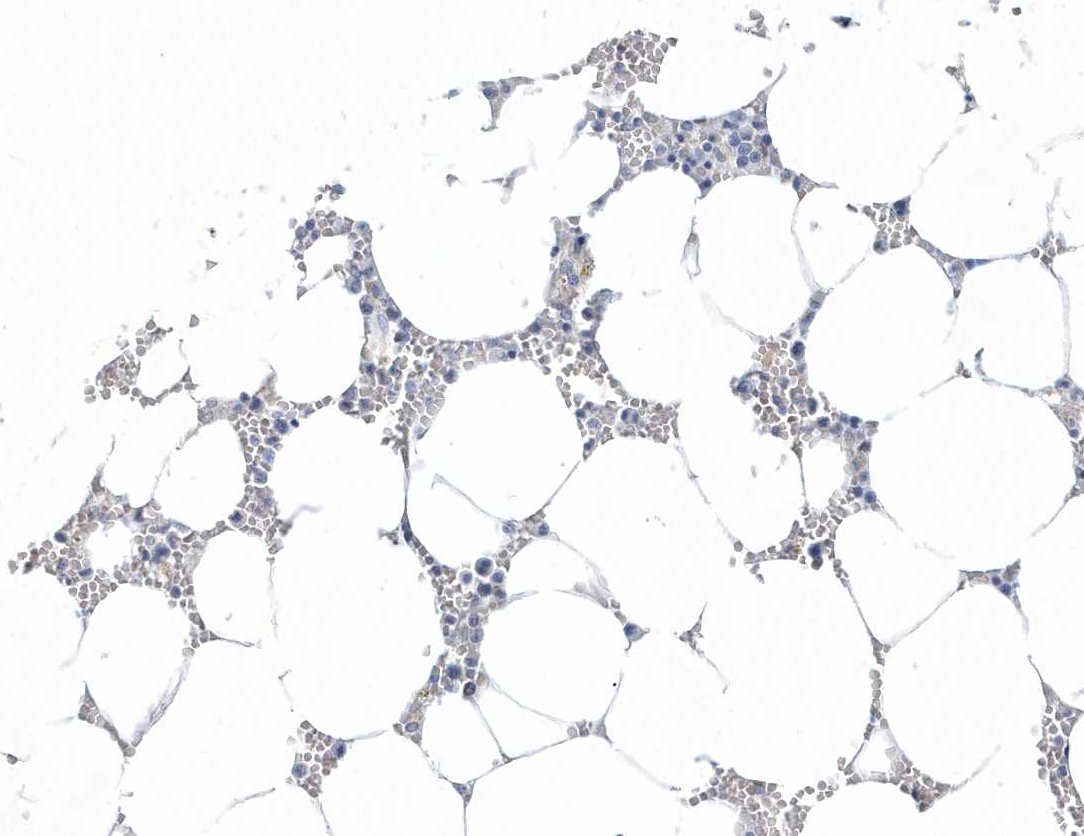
{"staining": {"intensity": "moderate", "quantity": "<25%", "location": "cytoplasmic/membranous"}, "tissue": "bone marrow", "cell_type": "Hematopoietic cells", "image_type": "normal", "snomed": [{"axis": "morphology", "description": "Normal tissue, NOS"}, {"axis": "topography", "description": "Bone marrow"}], "caption": "Hematopoietic cells show moderate cytoplasmic/membranous expression in about <25% of cells in normal bone marrow. Ihc stains the protein of interest in brown and the nuclei are stained blue.", "gene": "DNAH1", "patient": {"sex": "male", "age": 70}}